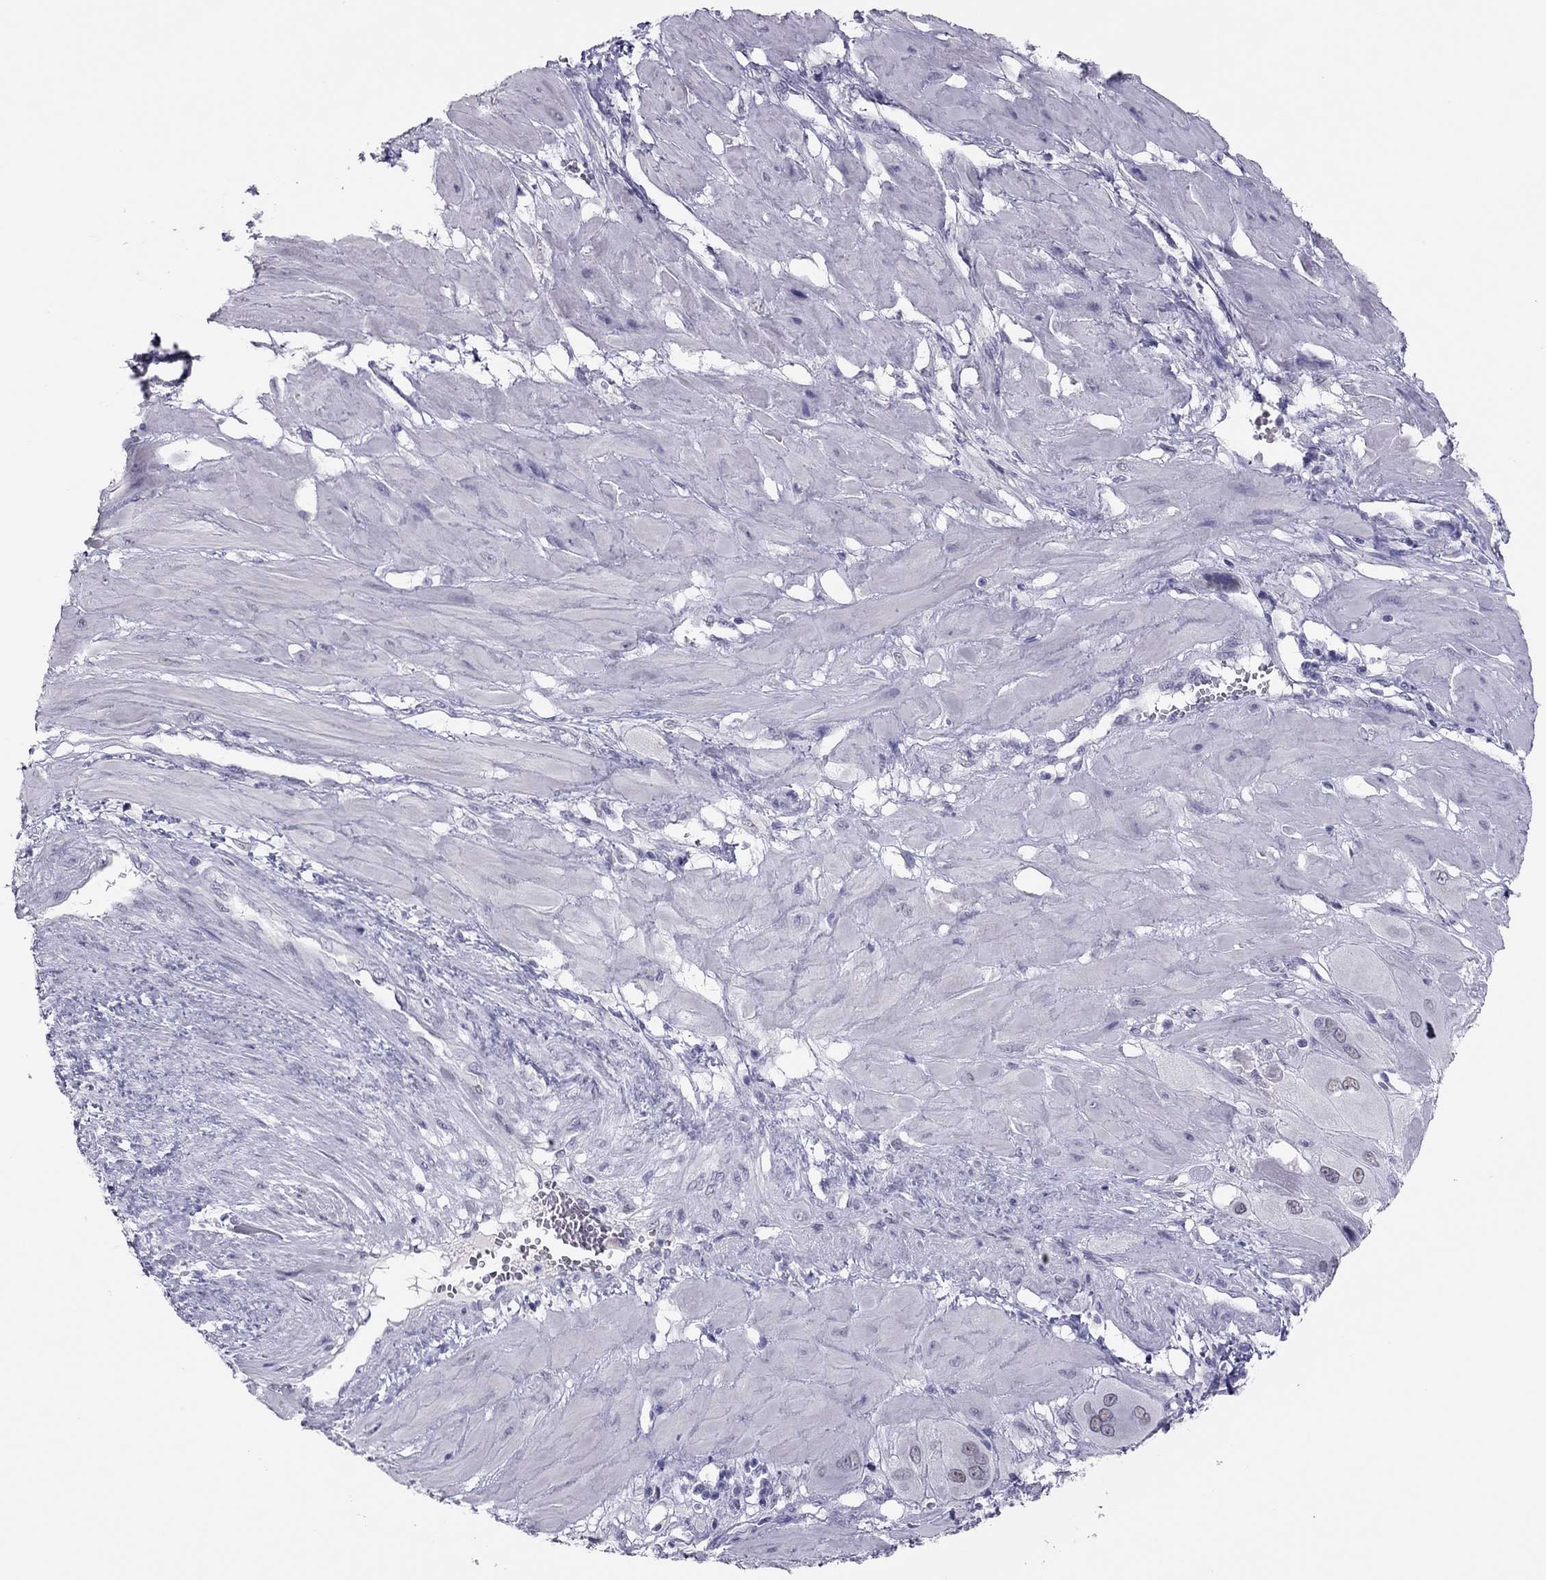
{"staining": {"intensity": "negative", "quantity": "none", "location": "none"}, "tissue": "cervical cancer", "cell_type": "Tumor cells", "image_type": "cancer", "snomed": [{"axis": "morphology", "description": "Squamous cell carcinoma, NOS"}, {"axis": "topography", "description": "Cervix"}], "caption": "This photomicrograph is of squamous cell carcinoma (cervical) stained with immunohistochemistry (IHC) to label a protein in brown with the nuclei are counter-stained blue. There is no positivity in tumor cells.", "gene": "PHOX2A", "patient": {"sex": "female", "age": 34}}